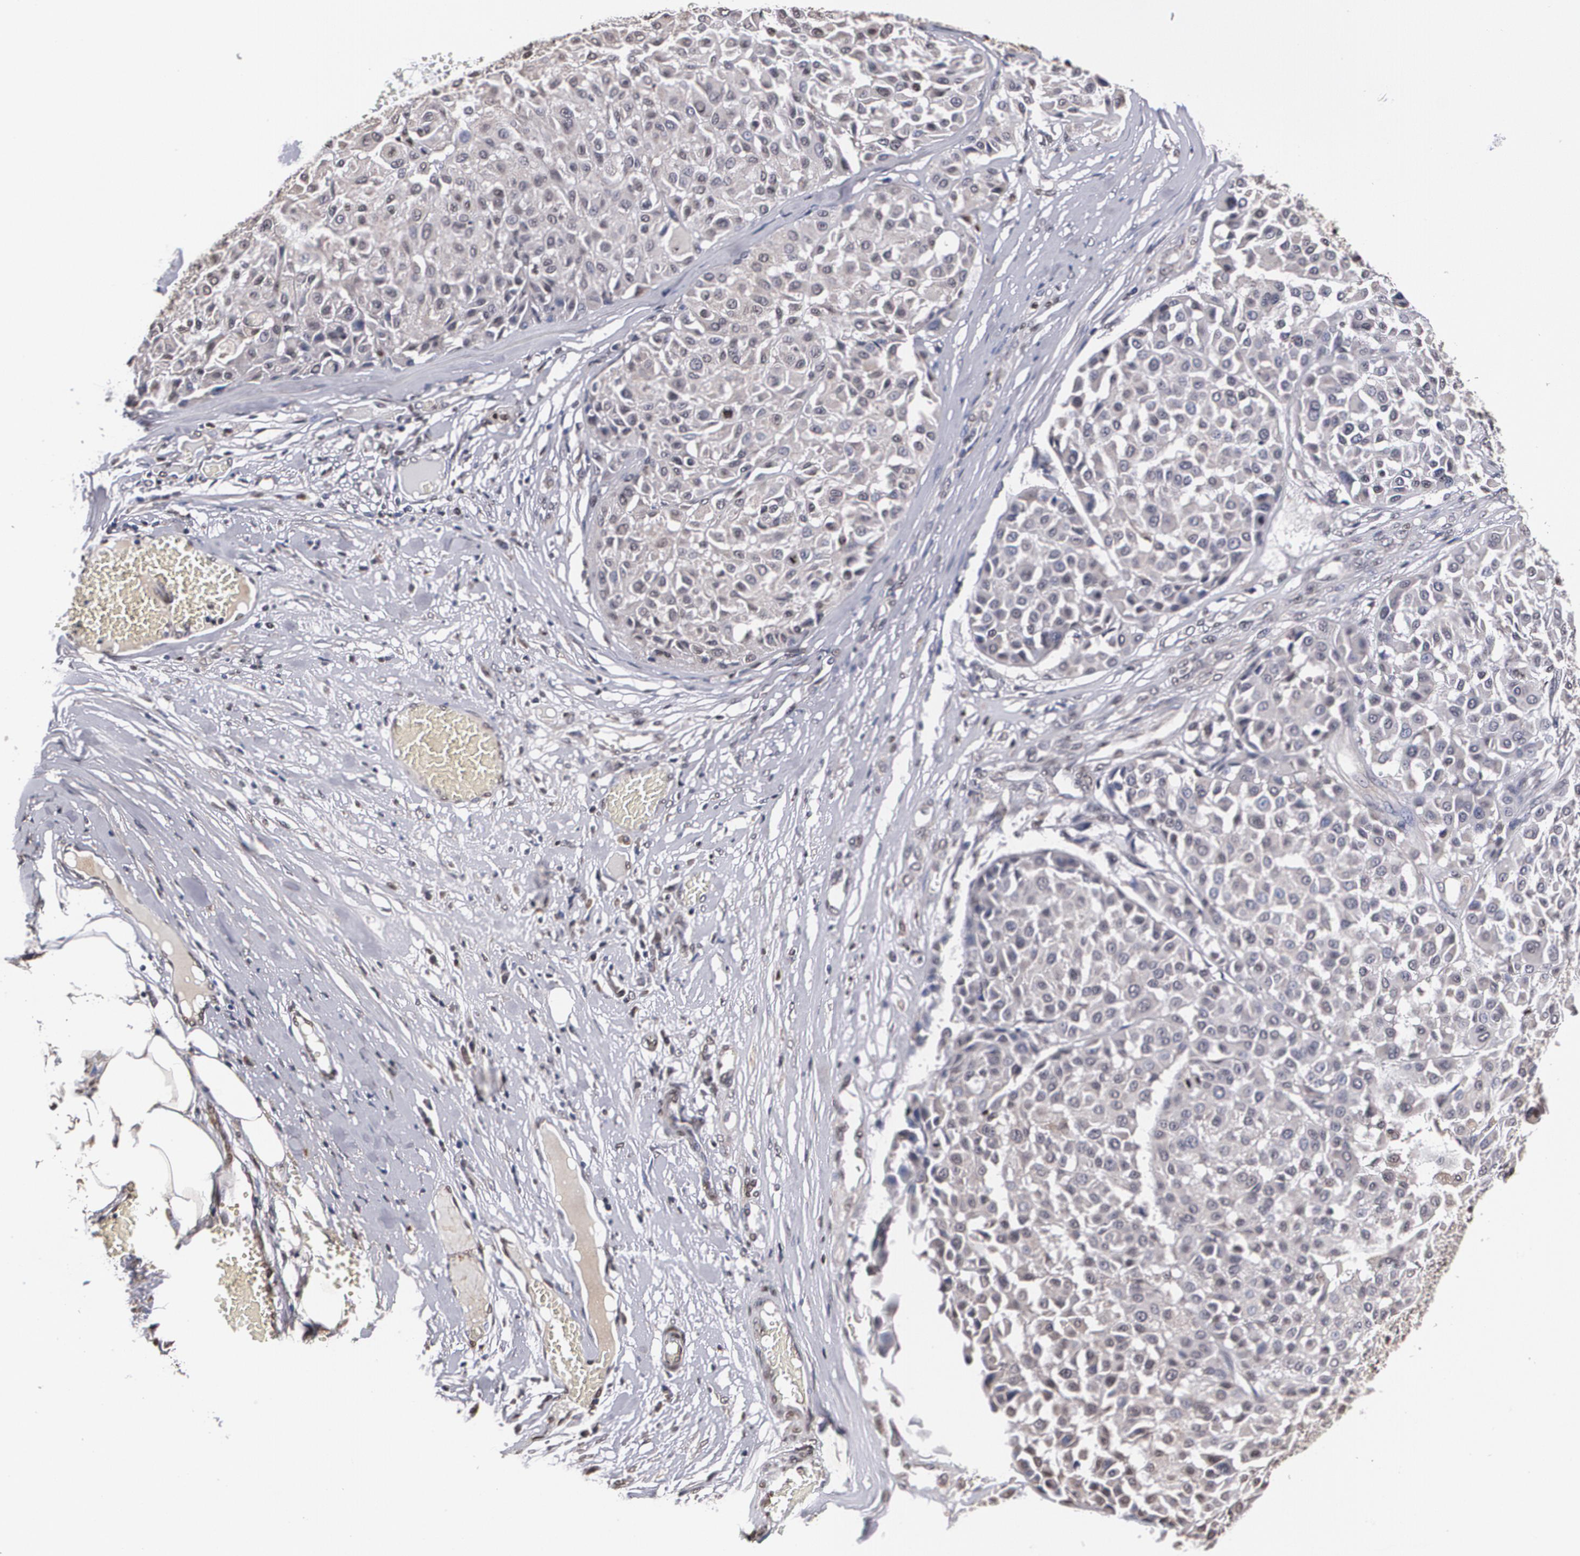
{"staining": {"intensity": "negative", "quantity": "none", "location": "none"}, "tissue": "melanoma", "cell_type": "Tumor cells", "image_type": "cancer", "snomed": [{"axis": "morphology", "description": "Malignant melanoma, Metastatic site"}, {"axis": "topography", "description": "Soft tissue"}], "caption": "This is a photomicrograph of immunohistochemistry (IHC) staining of melanoma, which shows no expression in tumor cells. Brightfield microscopy of IHC stained with DAB (3,3'-diaminobenzidine) (brown) and hematoxylin (blue), captured at high magnification.", "gene": "MVP", "patient": {"sex": "male", "age": 41}}